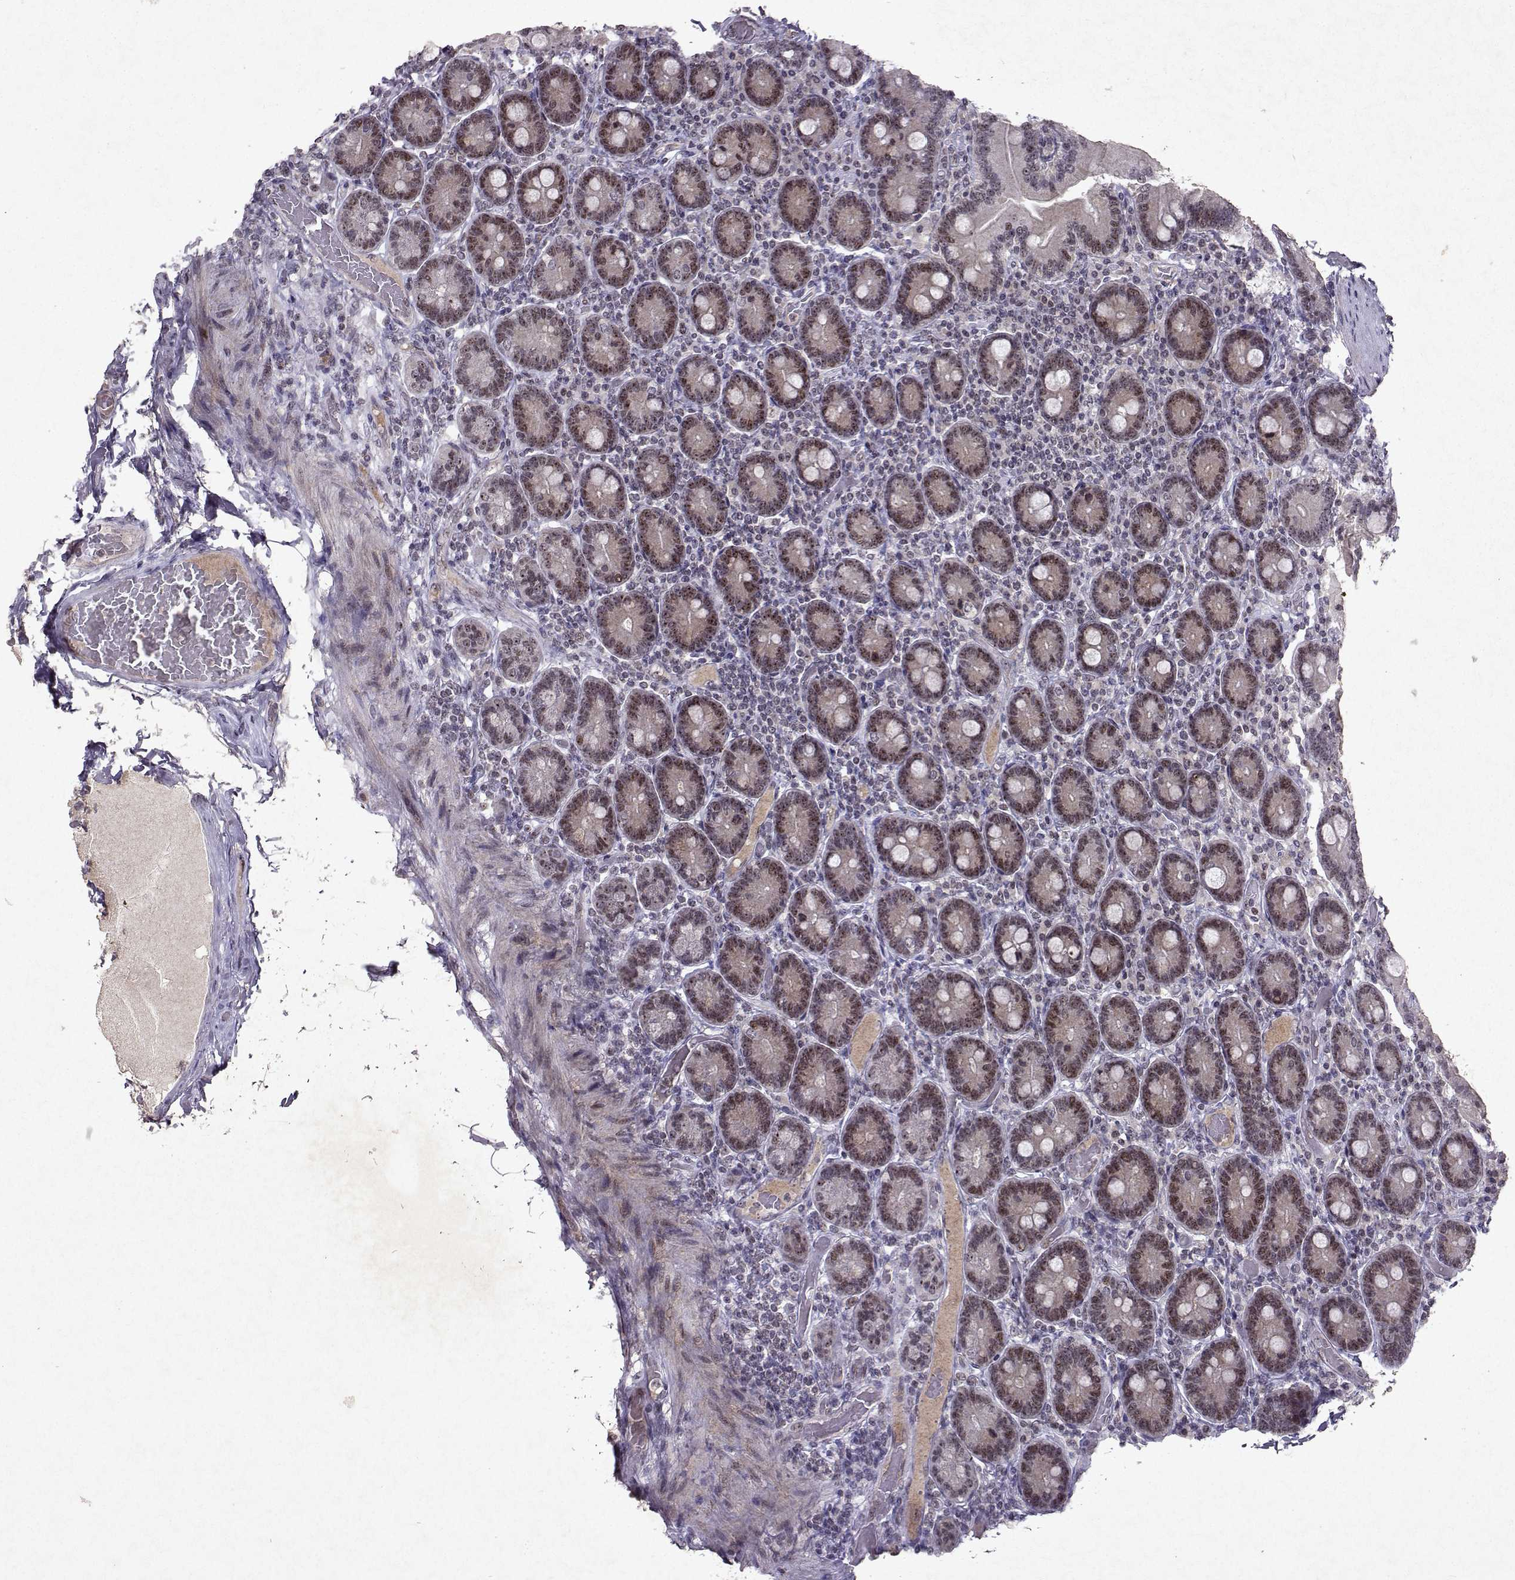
{"staining": {"intensity": "moderate", "quantity": "25%-75%", "location": "nuclear"}, "tissue": "duodenum", "cell_type": "Glandular cells", "image_type": "normal", "snomed": [{"axis": "morphology", "description": "Normal tissue, NOS"}, {"axis": "topography", "description": "Duodenum"}], "caption": "This image reveals IHC staining of unremarkable human duodenum, with medium moderate nuclear staining in approximately 25%-75% of glandular cells.", "gene": "DDX56", "patient": {"sex": "female", "age": 62}}